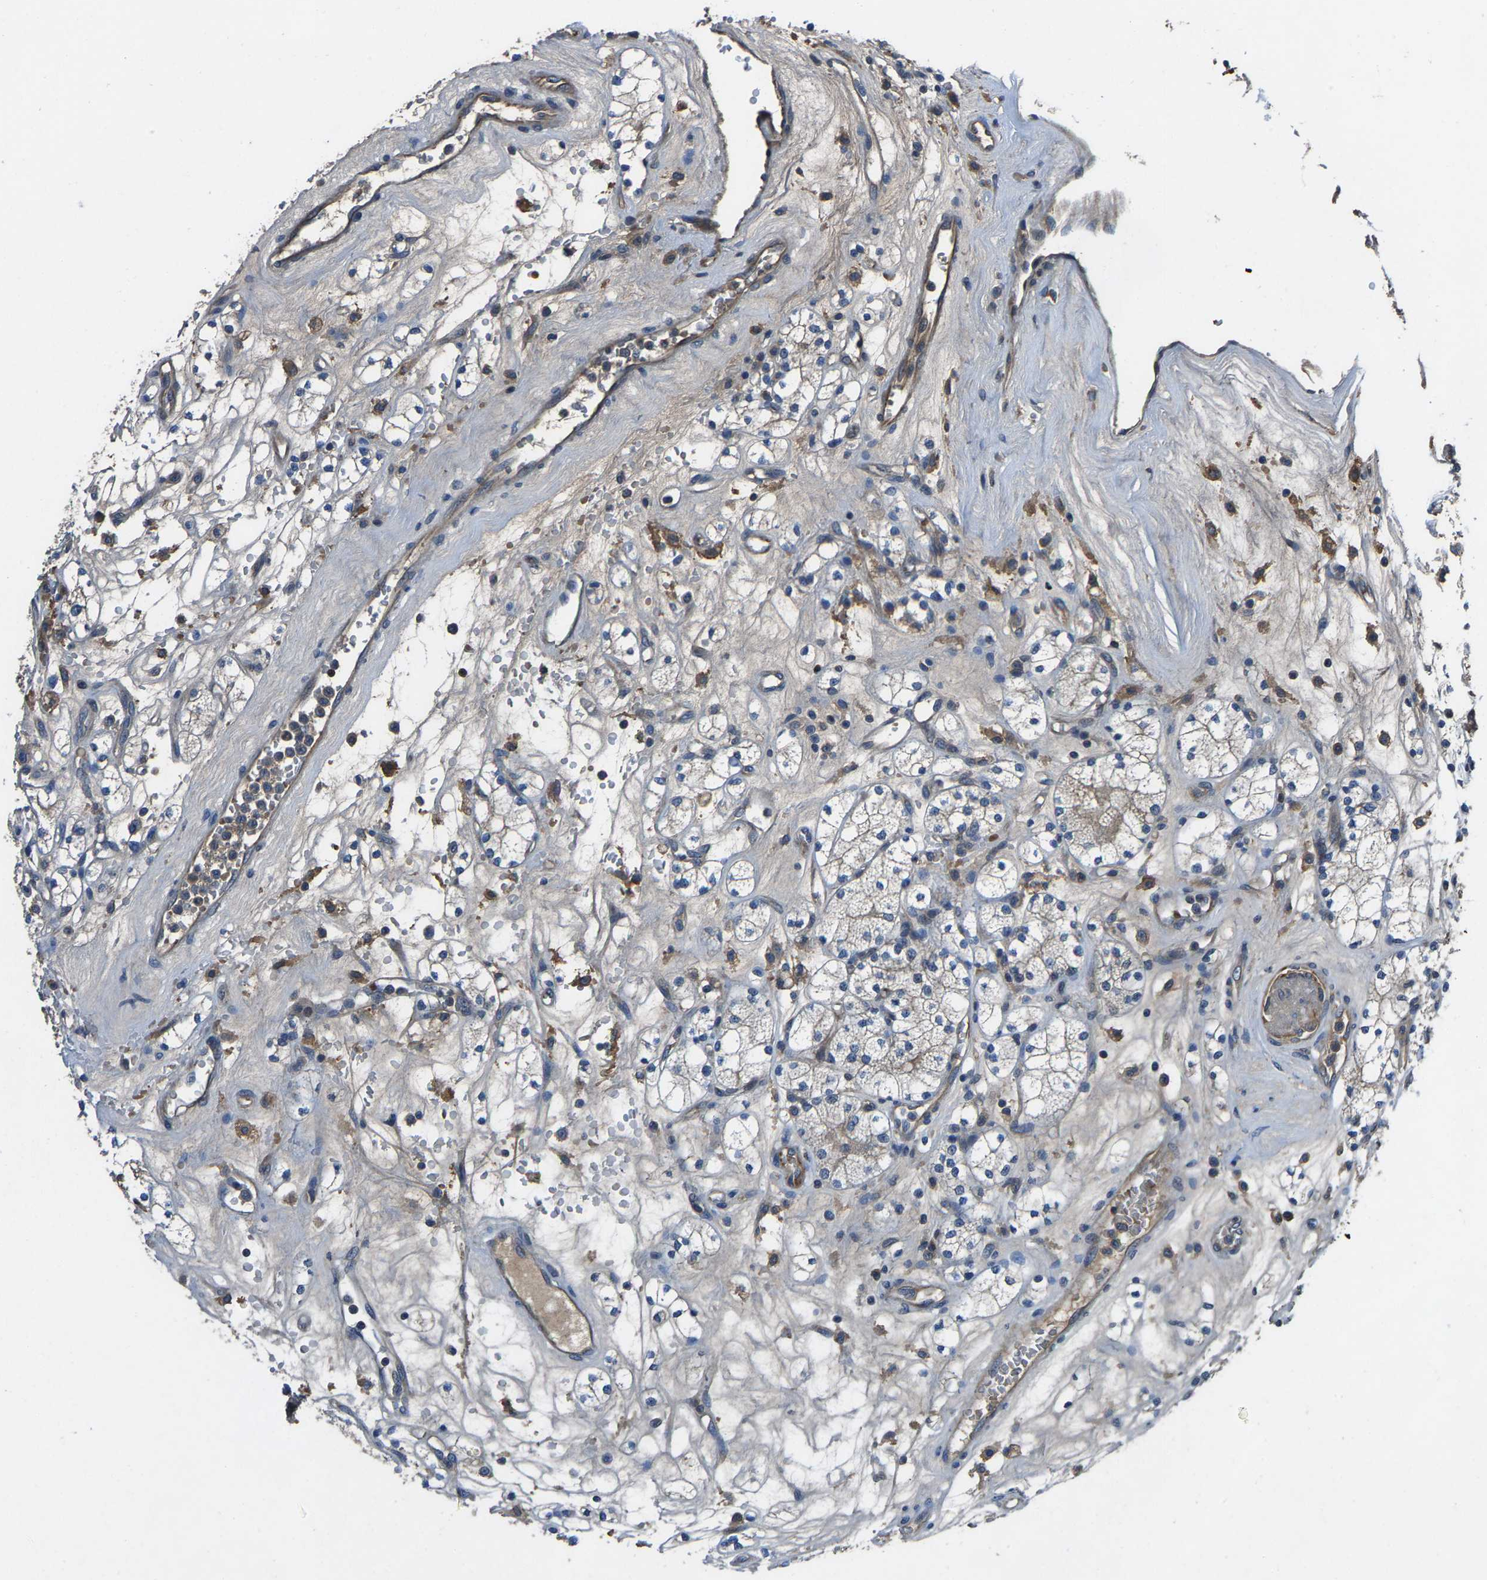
{"staining": {"intensity": "negative", "quantity": "none", "location": "none"}, "tissue": "renal cancer", "cell_type": "Tumor cells", "image_type": "cancer", "snomed": [{"axis": "morphology", "description": "Adenocarcinoma, NOS"}, {"axis": "topography", "description": "Kidney"}], "caption": "Immunohistochemical staining of human renal cancer (adenocarcinoma) reveals no significant staining in tumor cells.", "gene": "AGBL3", "patient": {"sex": "male", "age": 77}}